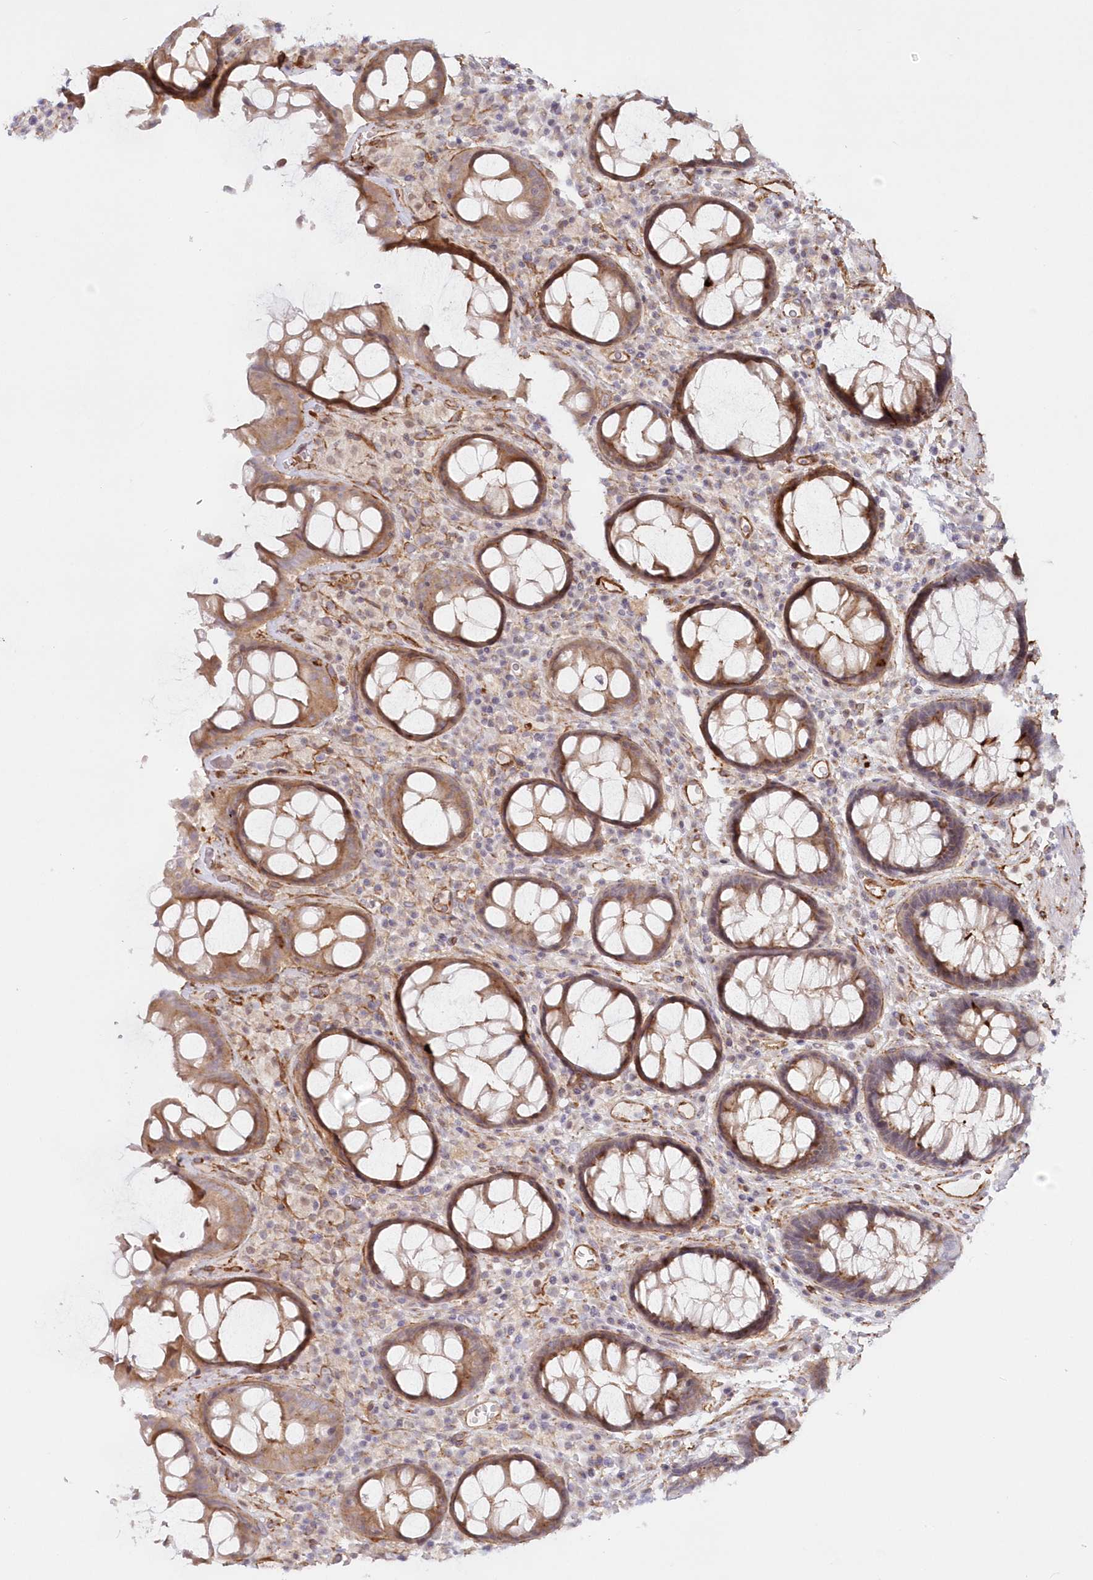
{"staining": {"intensity": "moderate", "quantity": ">75%", "location": "cytoplasmic/membranous"}, "tissue": "rectum", "cell_type": "Glandular cells", "image_type": "normal", "snomed": [{"axis": "morphology", "description": "Normal tissue, NOS"}, {"axis": "topography", "description": "Rectum"}], "caption": "The photomicrograph reveals a brown stain indicating the presence of a protein in the cytoplasmic/membranous of glandular cells in rectum. (Brightfield microscopy of DAB IHC at high magnification).", "gene": "AFAP1L2", "patient": {"sex": "male", "age": 64}}